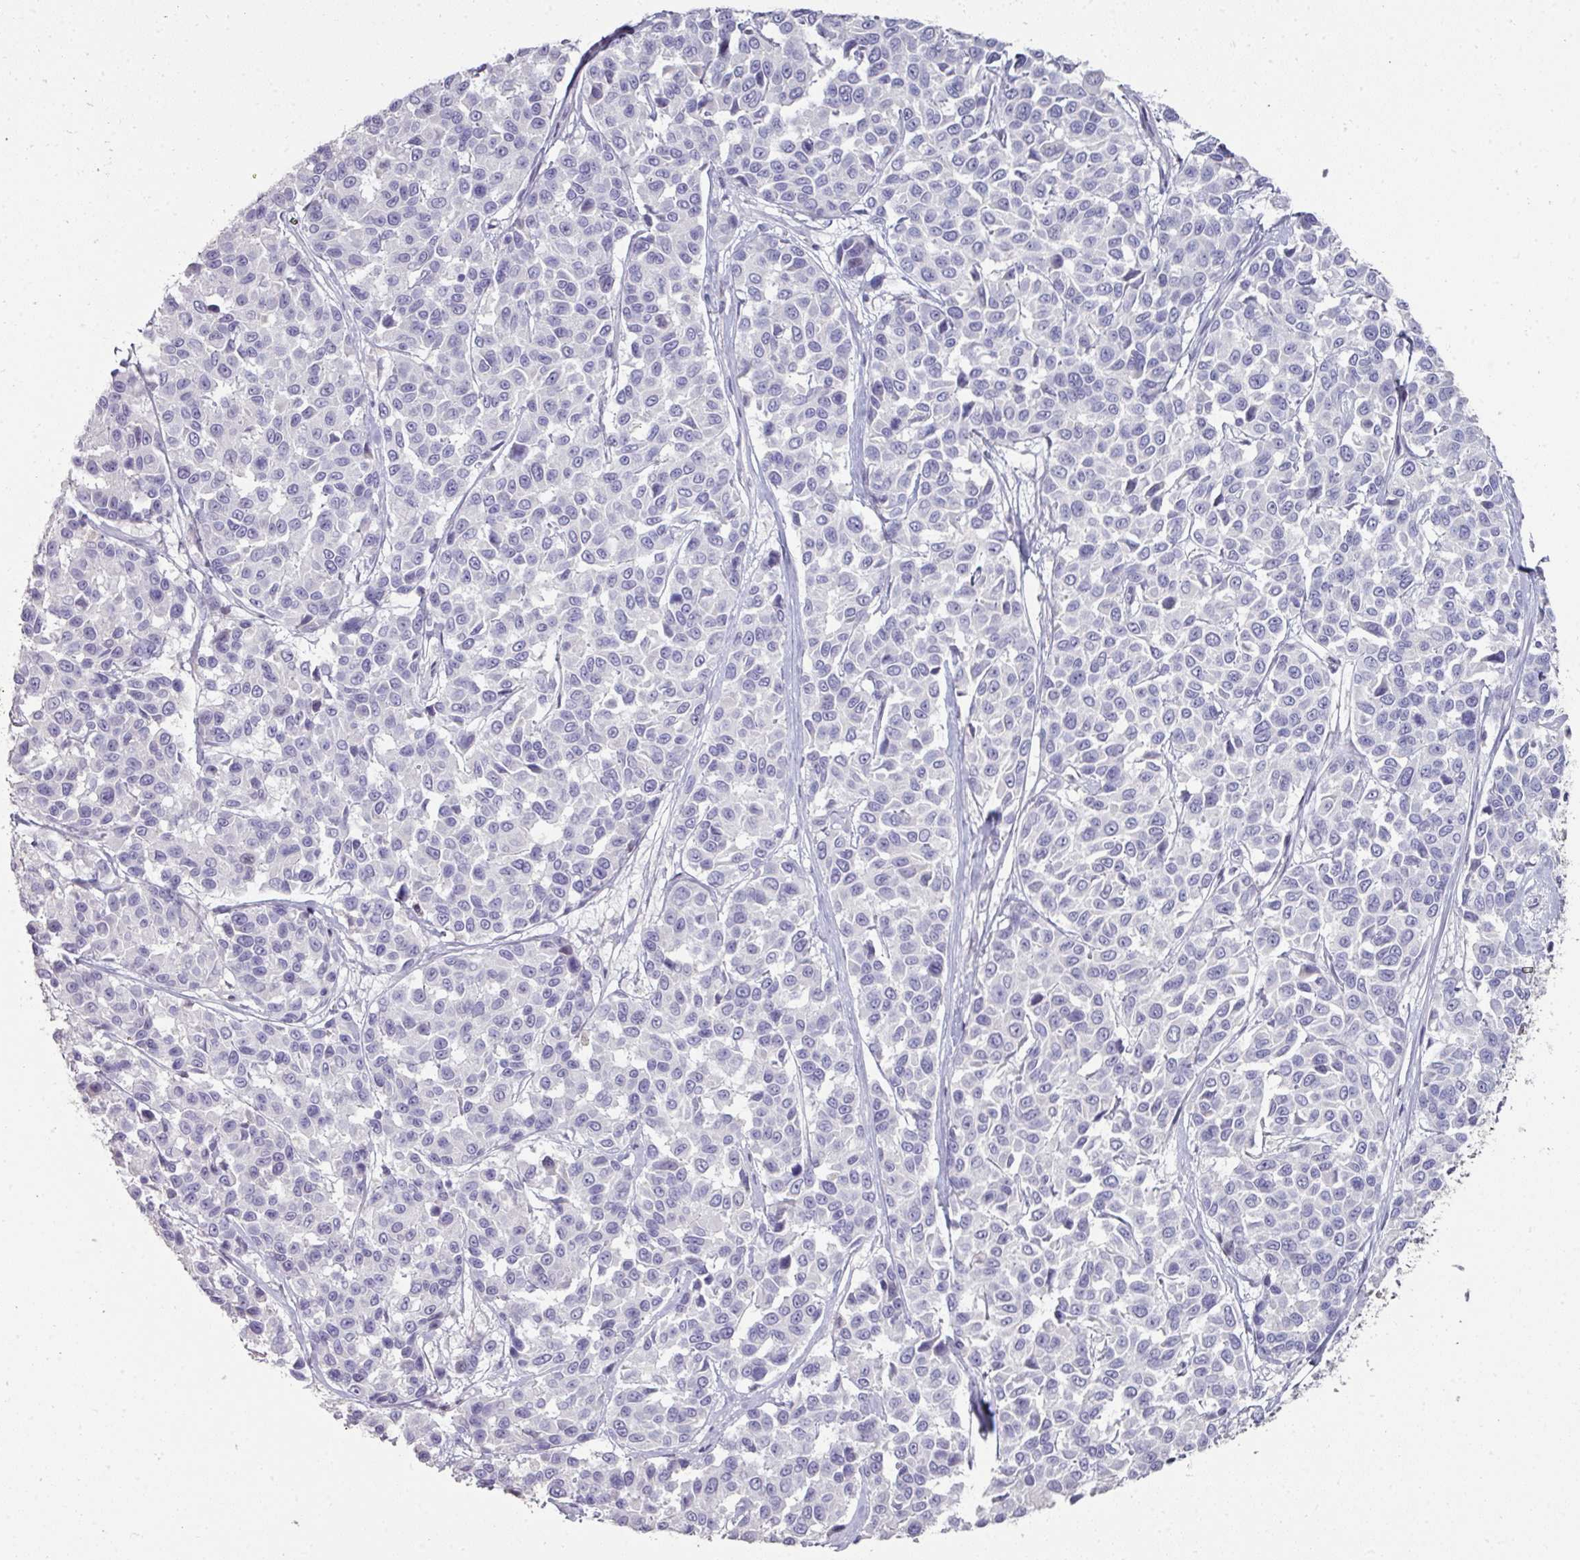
{"staining": {"intensity": "negative", "quantity": "none", "location": "none"}, "tissue": "melanoma", "cell_type": "Tumor cells", "image_type": "cancer", "snomed": [{"axis": "morphology", "description": "Malignant melanoma, NOS"}, {"axis": "topography", "description": "Skin"}], "caption": "This is an IHC histopathology image of melanoma. There is no positivity in tumor cells.", "gene": "GTF2H3", "patient": {"sex": "female", "age": 66}}